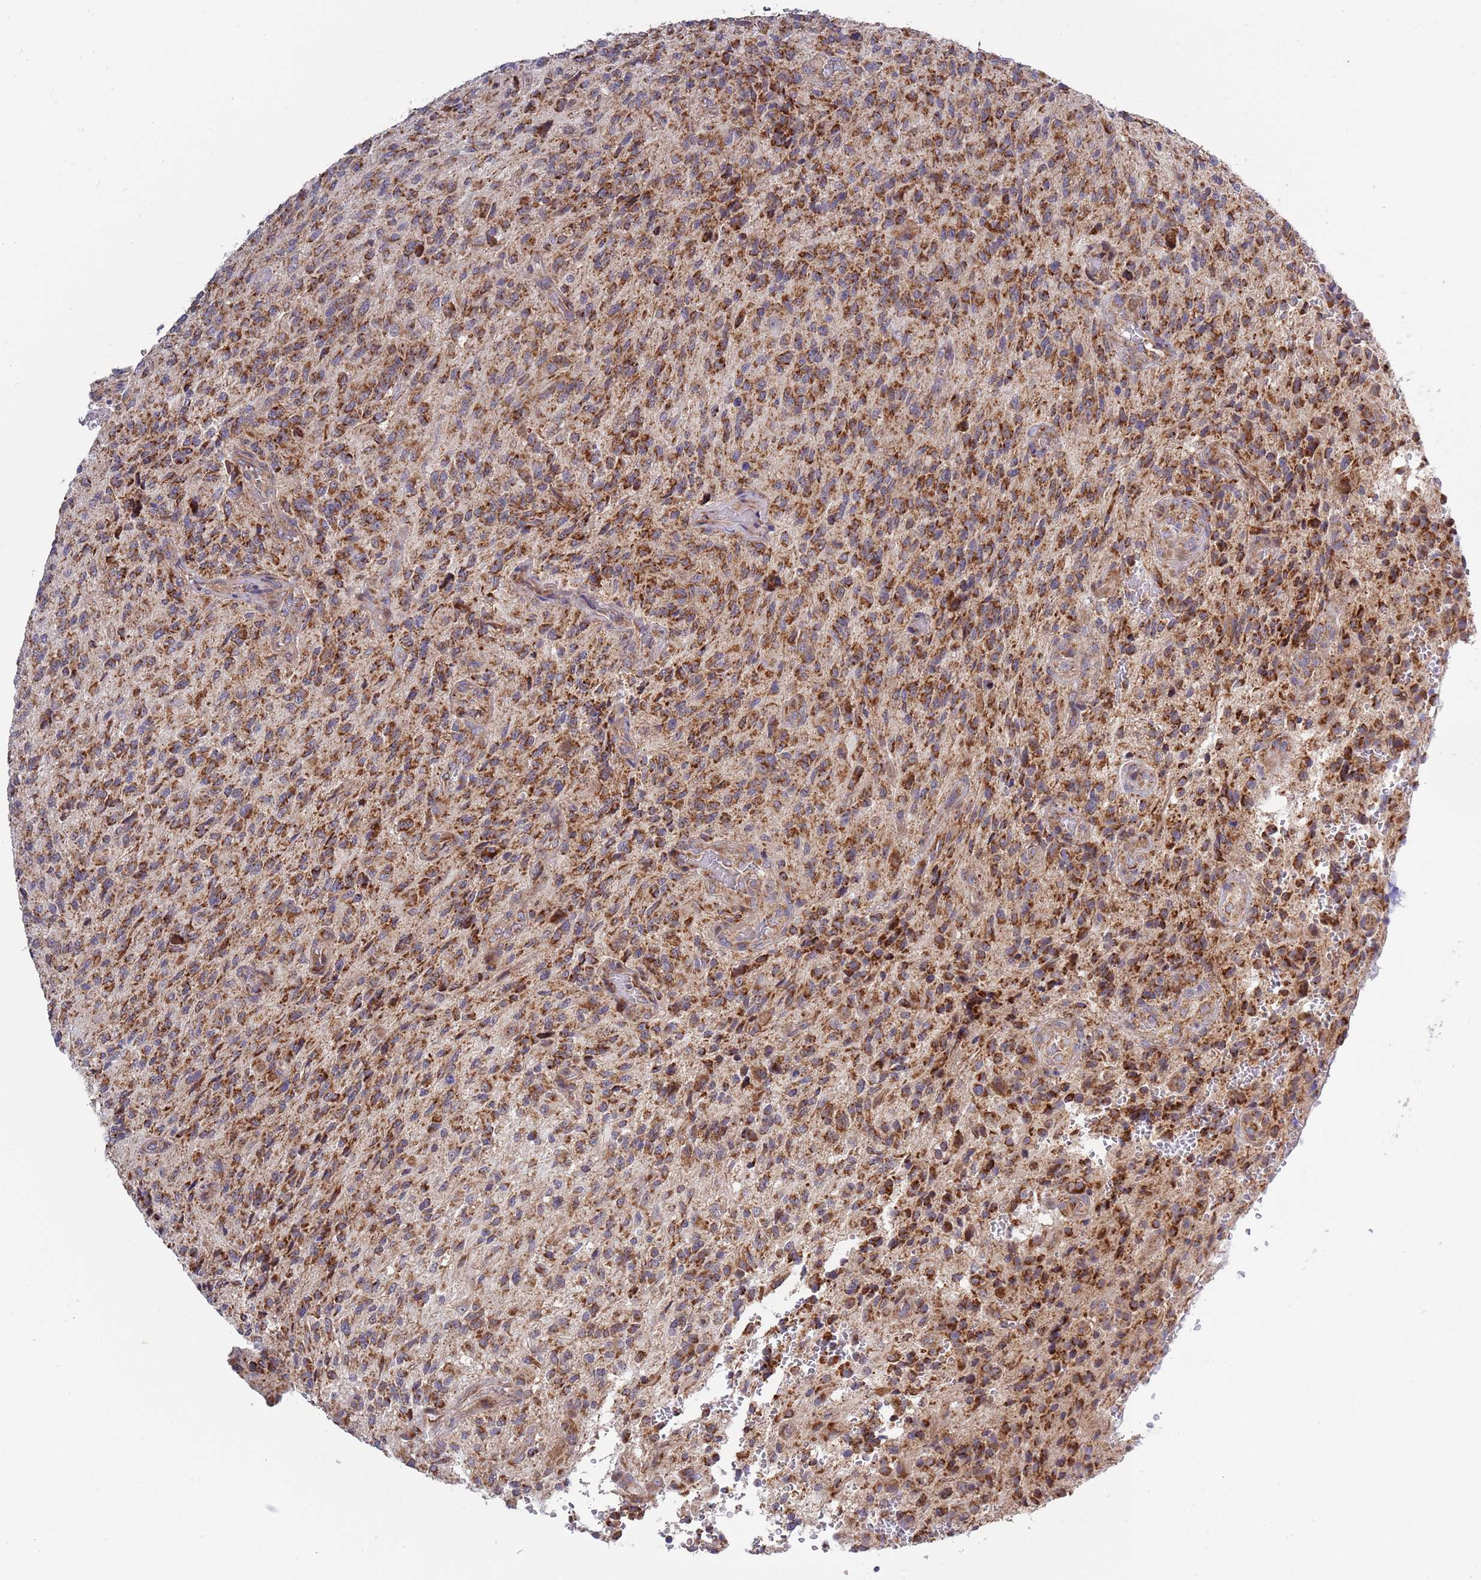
{"staining": {"intensity": "strong", "quantity": ">75%", "location": "cytoplasmic/membranous"}, "tissue": "glioma", "cell_type": "Tumor cells", "image_type": "cancer", "snomed": [{"axis": "morphology", "description": "Normal tissue, NOS"}, {"axis": "morphology", "description": "Glioma, malignant, High grade"}, {"axis": "topography", "description": "Cerebral cortex"}], "caption": "Immunohistochemical staining of human malignant glioma (high-grade) shows high levels of strong cytoplasmic/membranous staining in approximately >75% of tumor cells. (DAB = brown stain, brightfield microscopy at high magnification).", "gene": "IRS4", "patient": {"sex": "male", "age": 56}}